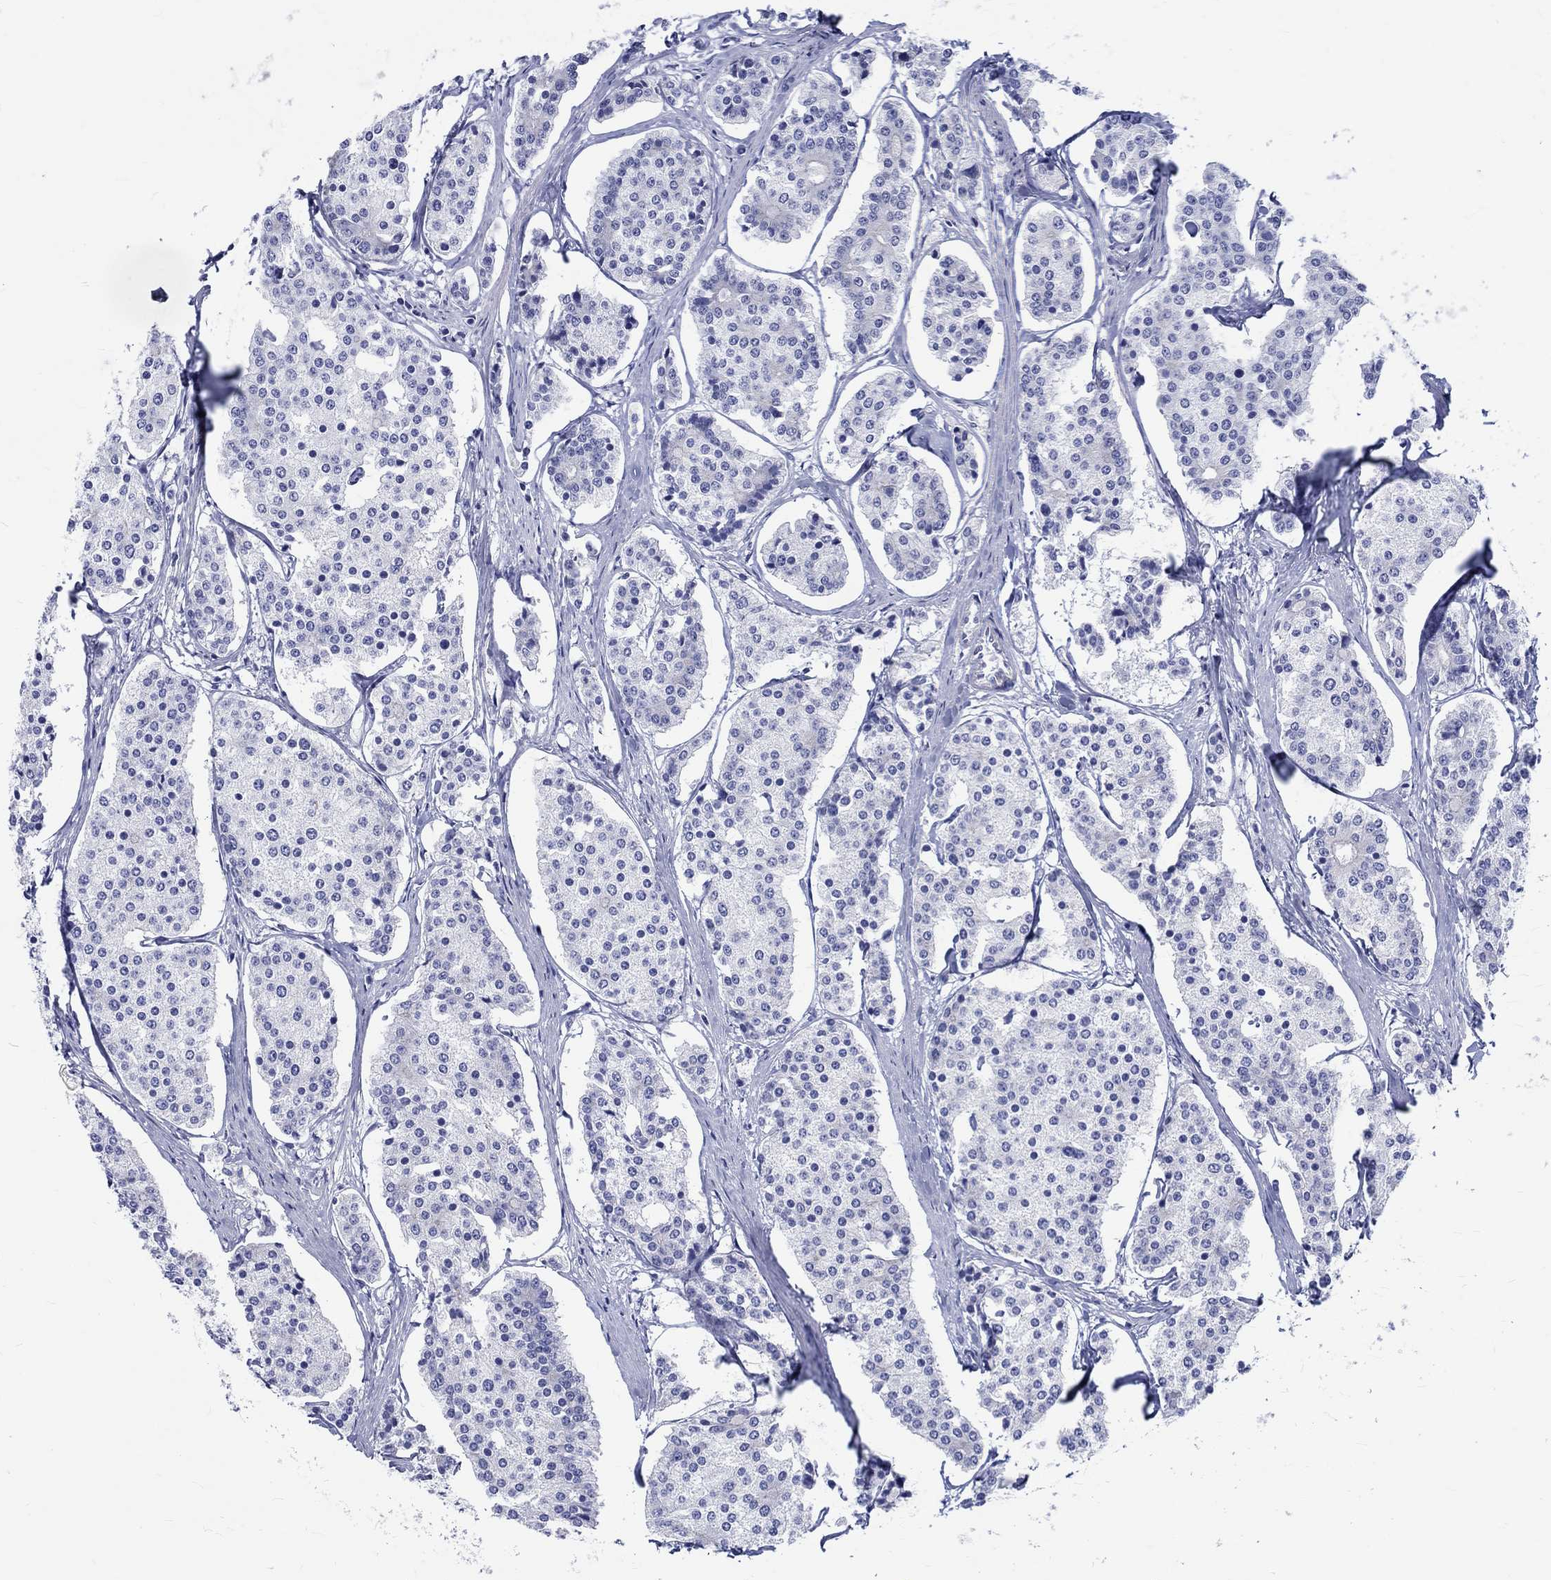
{"staining": {"intensity": "negative", "quantity": "none", "location": "none"}, "tissue": "carcinoid", "cell_type": "Tumor cells", "image_type": "cancer", "snomed": [{"axis": "morphology", "description": "Carcinoid, malignant, NOS"}, {"axis": "topography", "description": "Small intestine"}], "caption": "The immunohistochemistry (IHC) histopathology image has no significant expression in tumor cells of carcinoid tissue.", "gene": "SH2D7", "patient": {"sex": "female", "age": 65}}